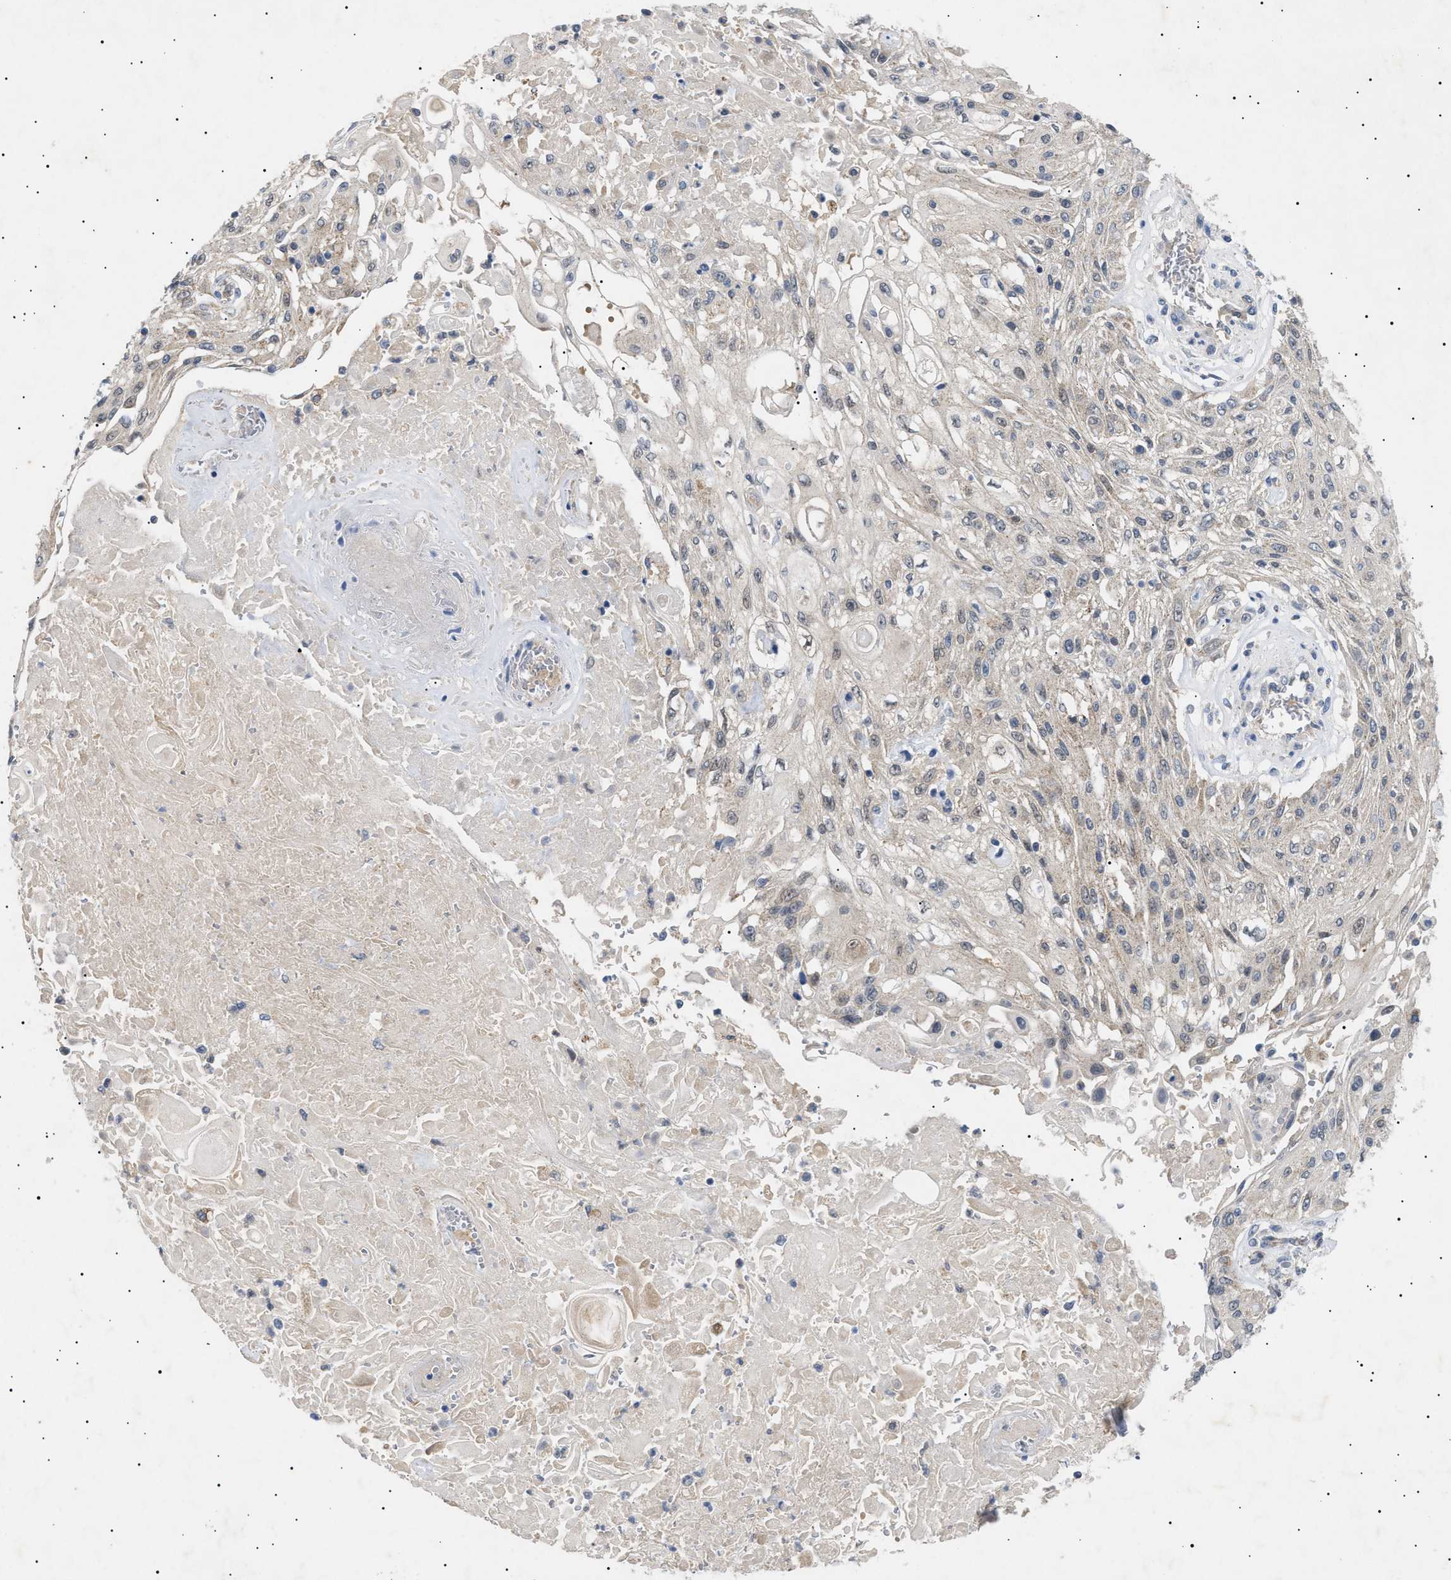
{"staining": {"intensity": "moderate", "quantity": "25%-75%", "location": "cytoplasmic/membranous"}, "tissue": "skin cancer", "cell_type": "Tumor cells", "image_type": "cancer", "snomed": [{"axis": "morphology", "description": "Squamous cell carcinoma, NOS"}, {"axis": "topography", "description": "Skin"}], "caption": "IHC micrograph of skin squamous cell carcinoma stained for a protein (brown), which shows medium levels of moderate cytoplasmic/membranous positivity in about 25%-75% of tumor cells.", "gene": "SIRT5", "patient": {"sex": "male", "age": 75}}